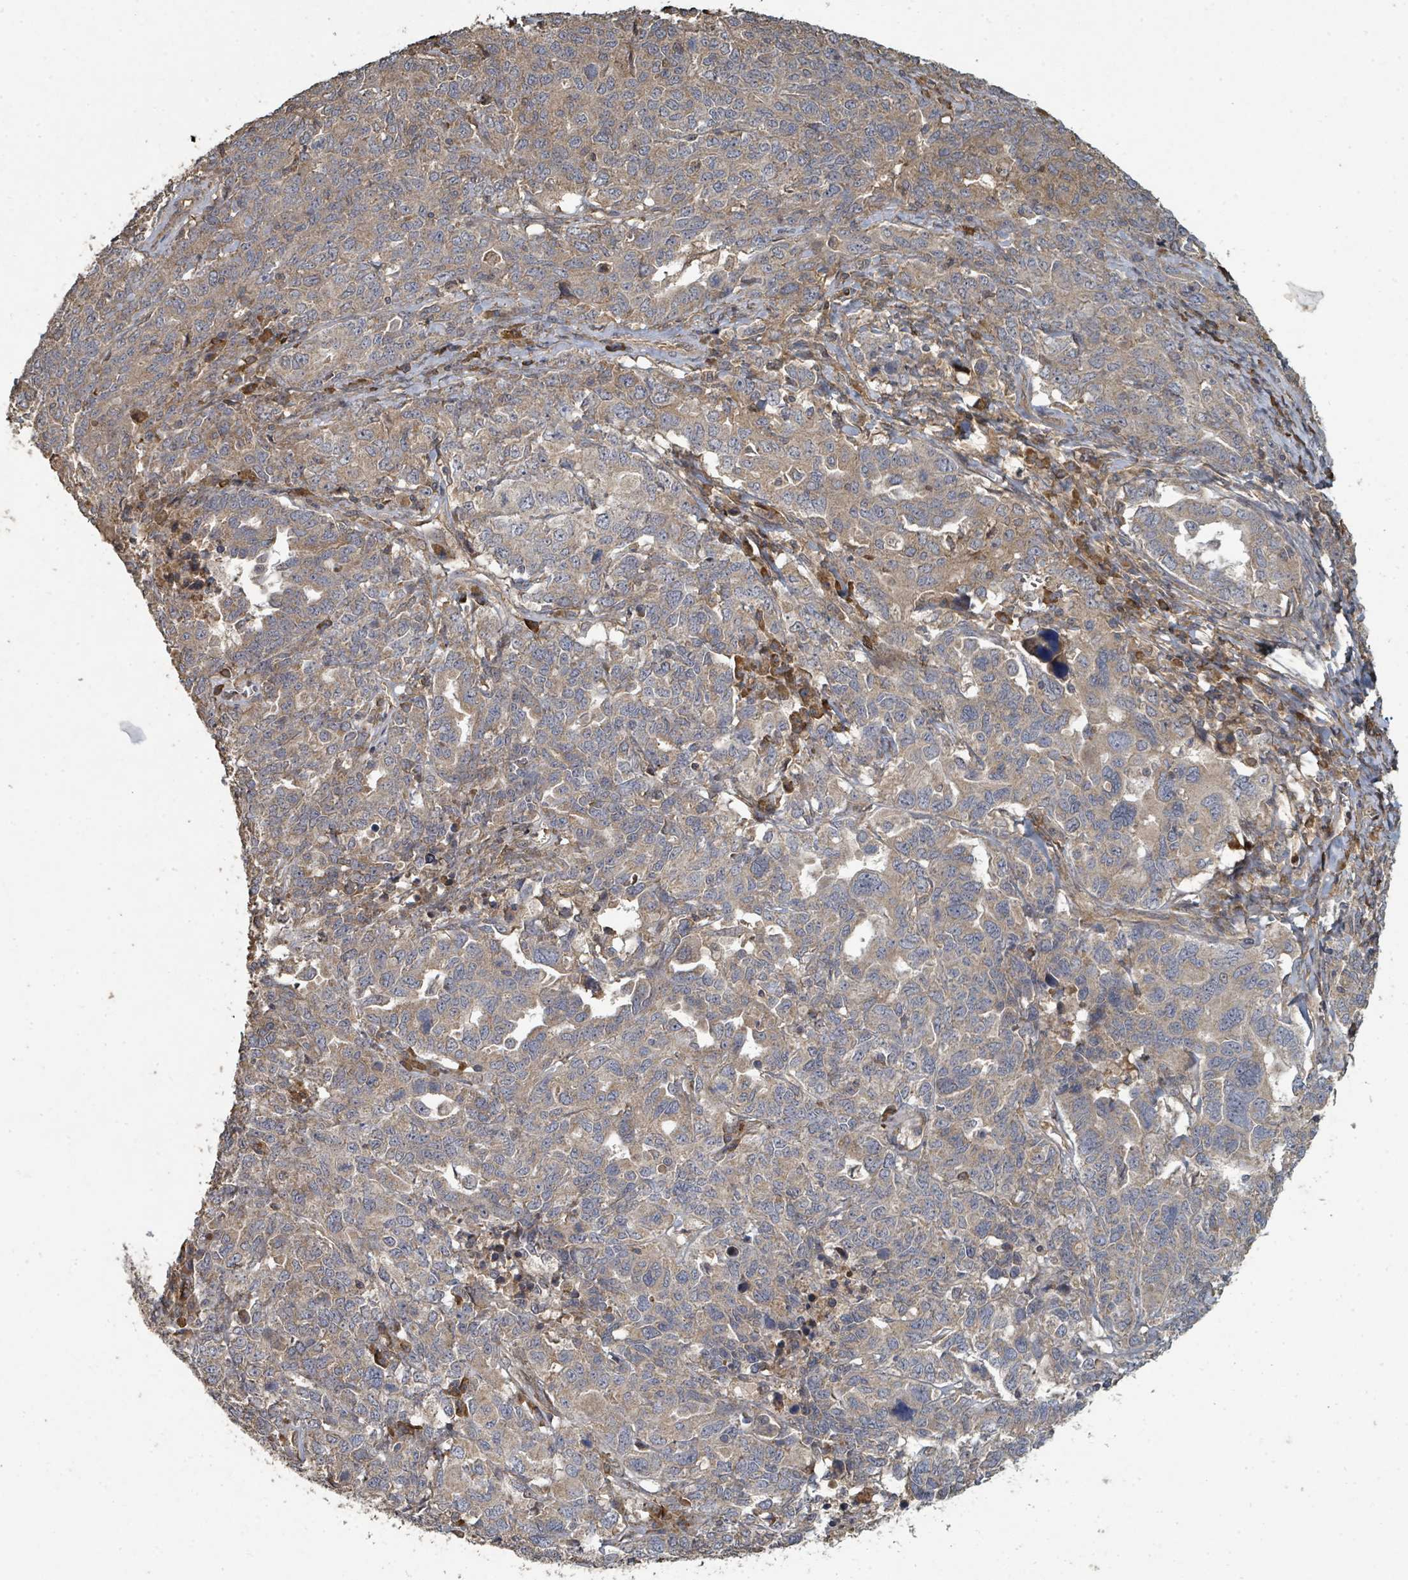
{"staining": {"intensity": "moderate", "quantity": "25%-75%", "location": "cytoplasmic/membranous"}, "tissue": "ovarian cancer", "cell_type": "Tumor cells", "image_type": "cancer", "snomed": [{"axis": "morphology", "description": "Carcinoma, endometroid"}, {"axis": "topography", "description": "Ovary"}], "caption": "This is an image of IHC staining of ovarian cancer, which shows moderate staining in the cytoplasmic/membranous of tumor cells.", "gene": "WDFY1", "patient": {"sex": "female", "age": 62}}